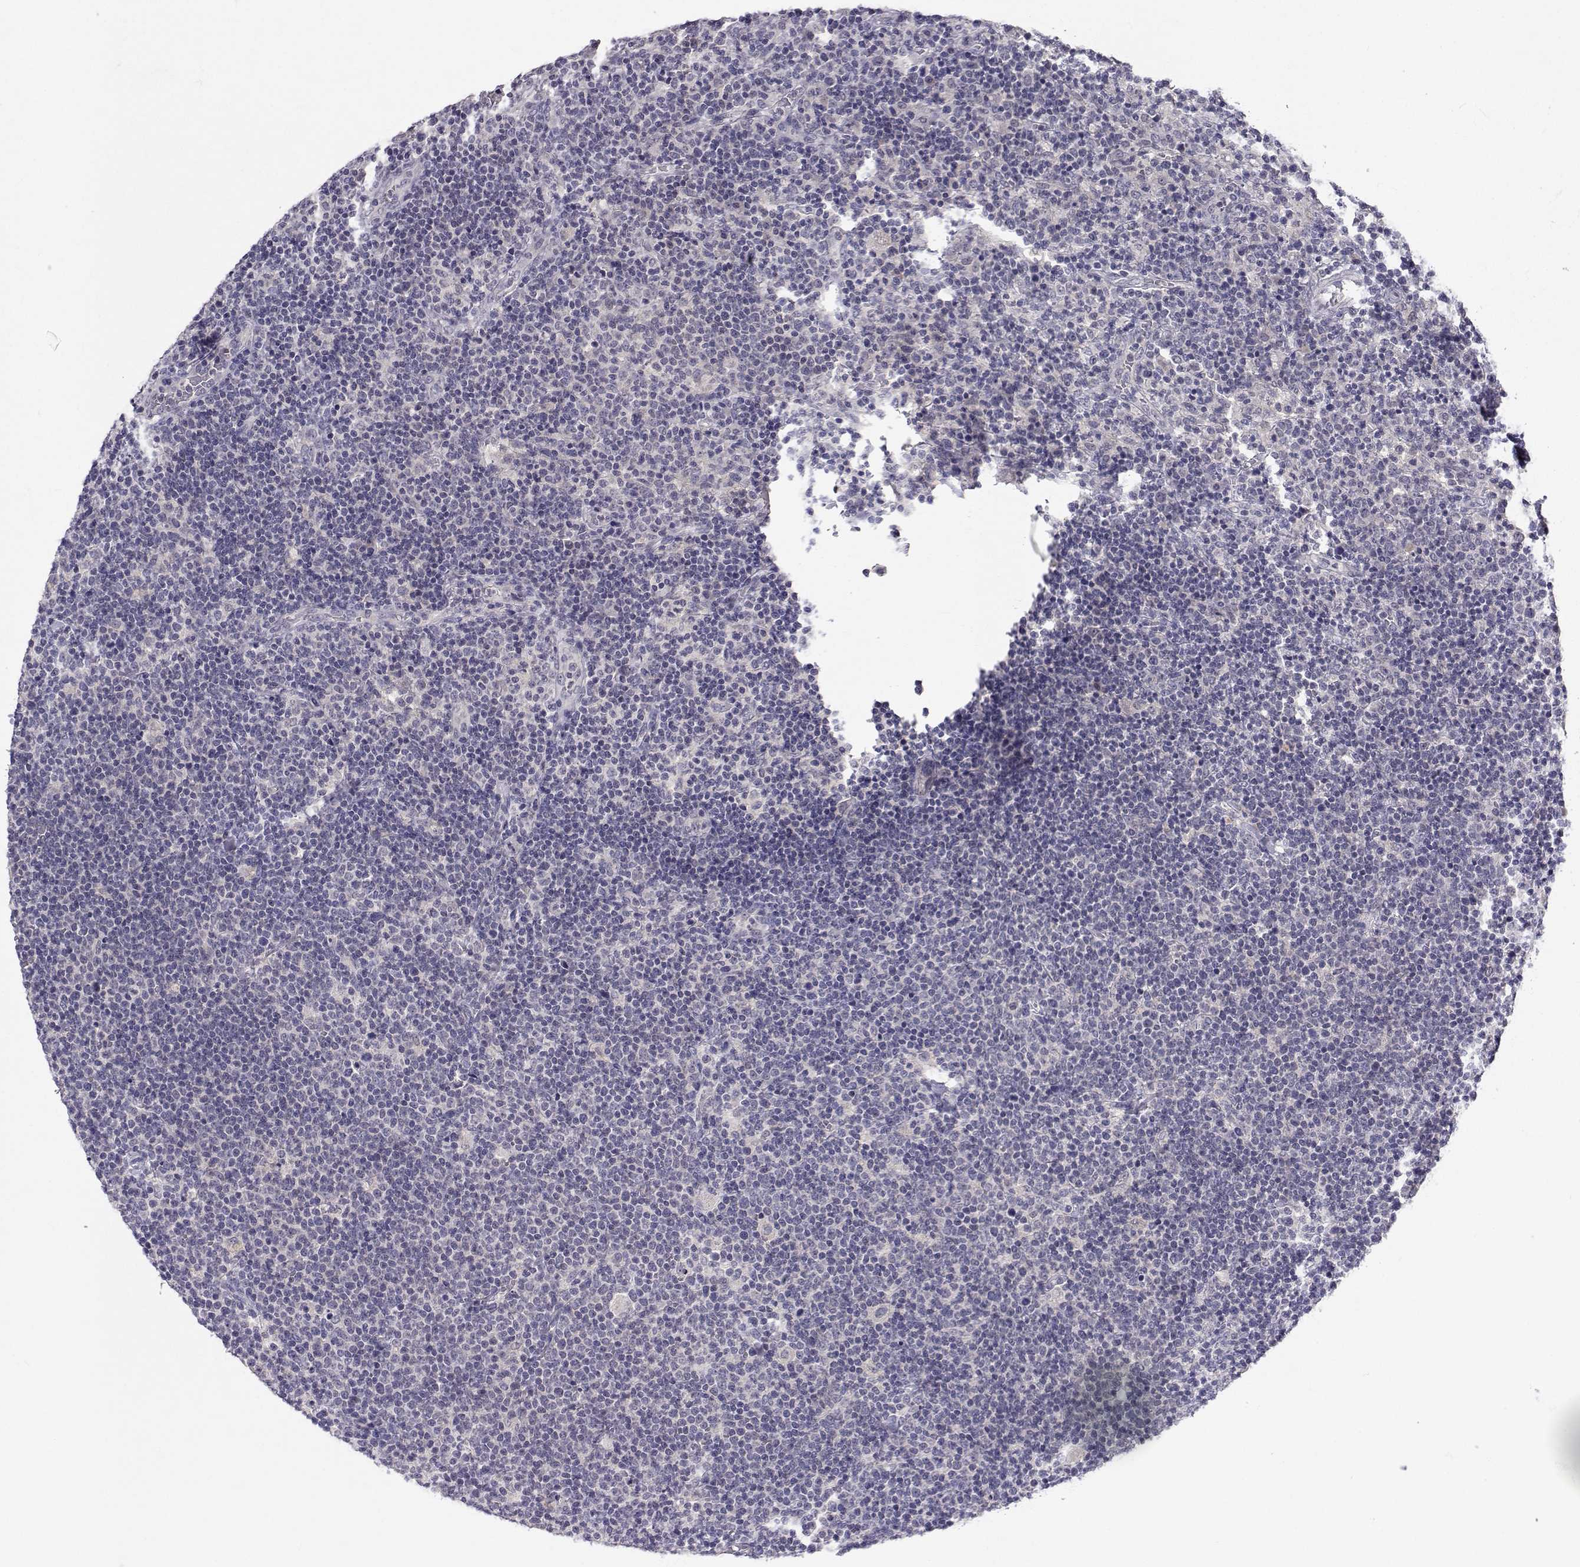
{"staining": {"intensity": "negative", "quantity": "none", "location": "none"}, "tissue": "lymphoma", "cell_type": "Tumor cells", "image_type": "cancer", "snomed": [{"axis": "morphology", "description": "Malignant lymphoma, non-Hodgkin's type, High grade"}, {"axis": "topography", "description": "Lymph node"}], "caption": "This is an immunohistochemistry photomicrograph of lymphoma. There is no positivity in tumor cells.", "gene": "SLC6A3", "patient": {"sex": "male", "age": 61}}